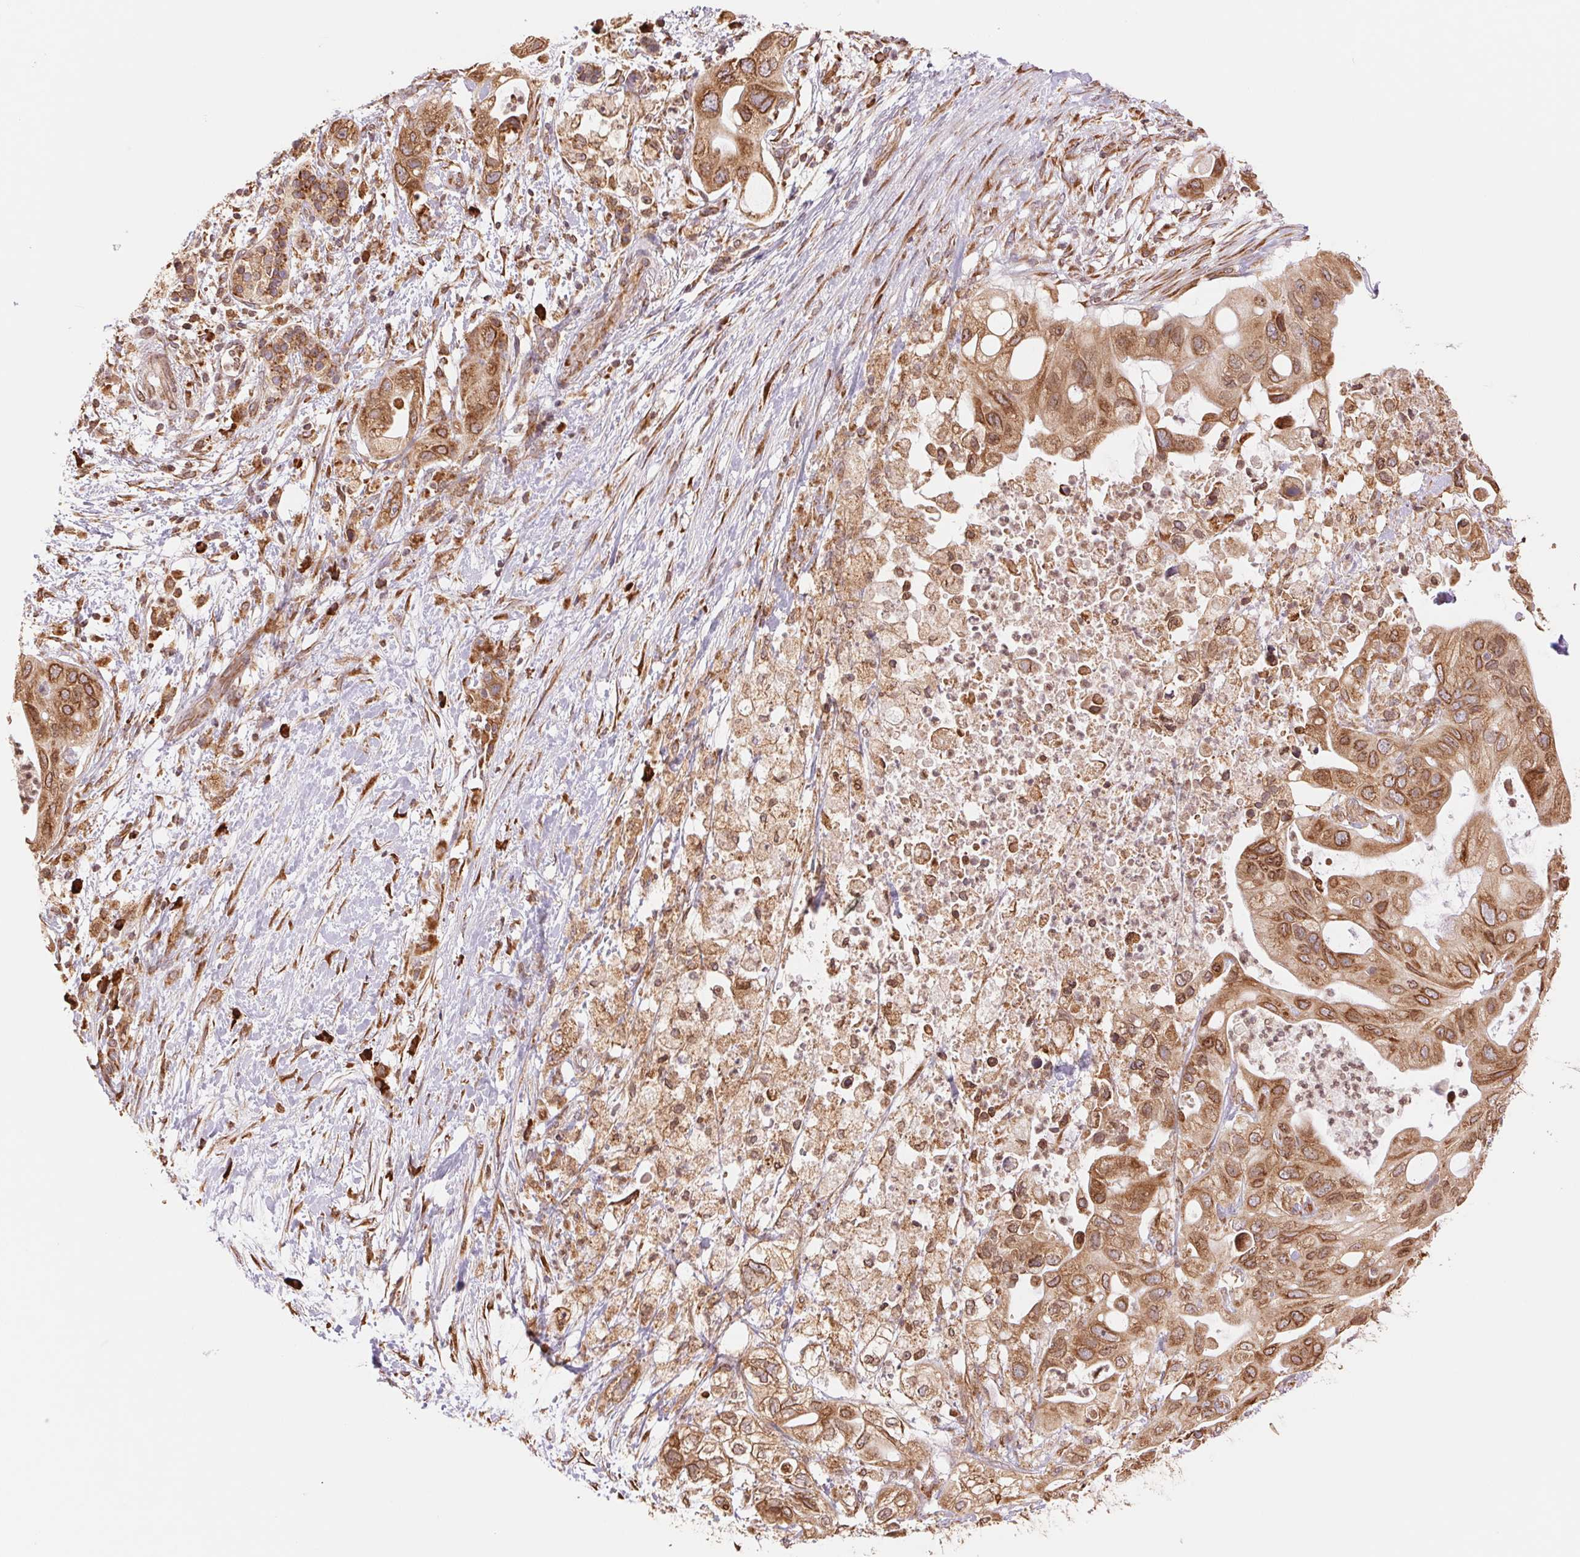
{"staining": {"intensity": "moderate", "quantity": ">75%", "location": "cytoplasmic/membranous"}, "tissue": "pancreatic cancer", "cell_type": "Tumor cells", "image_type": "cancer", "snomed": [{"axis": "morphology", "description": "Adenocarcinoma, NOS"}, {"axis": "topography", "description": "Pancreas"}], "caption": "Immunohistochemistry micrograph of neoplastic tissue: pancreatic adenocarcinoma stained using immunohistochemistry displays medium levels of moderate protein expression localized specifically in the cytoplasmic/membranous of tumor cells, appearing as a cytoplasmic/membranous brown color.", "gene": "RPN1", "patient": {"sex": "female", "age": 72}}